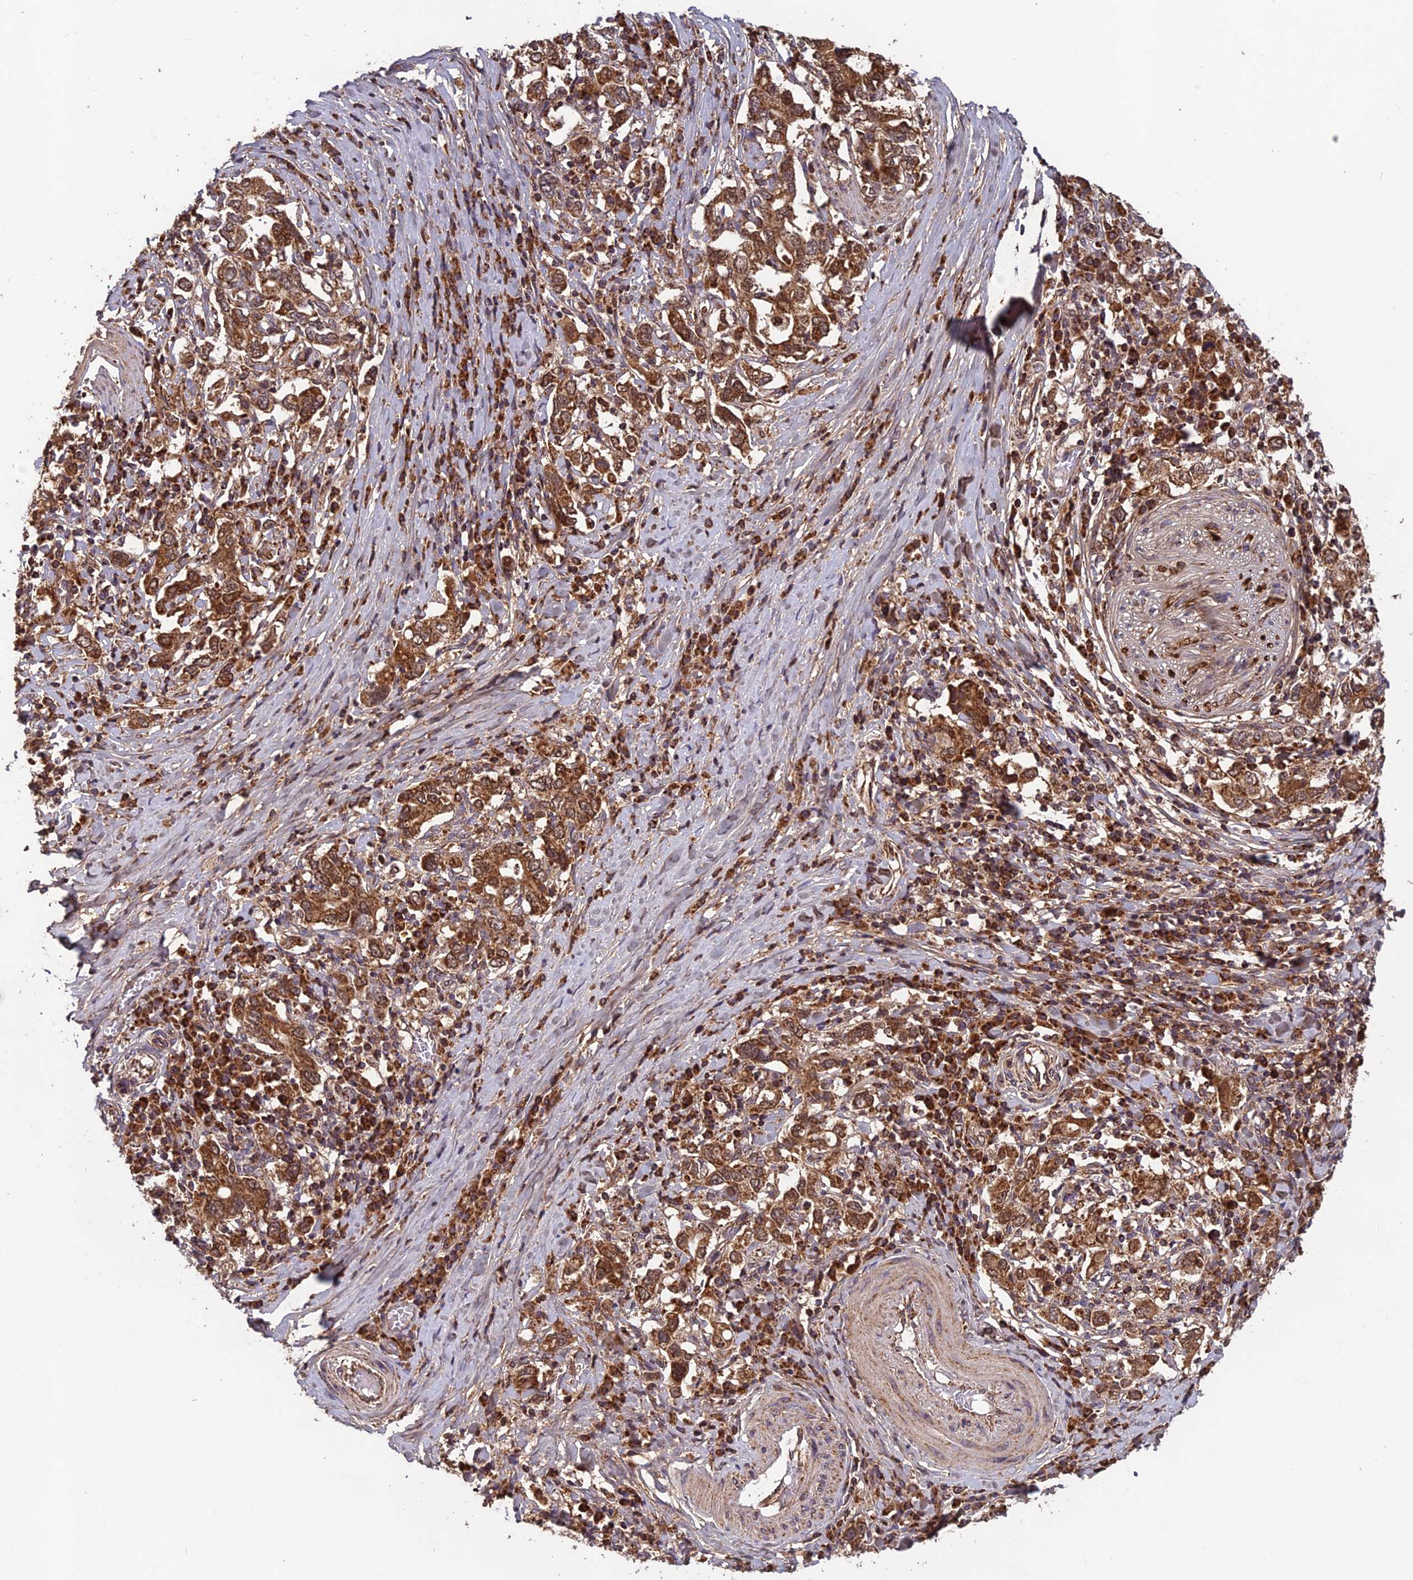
{"staining": {"intensity": "strong", "quantity": ">75%", "location": "cytoplasmic/membranous"}, "tissue": "stomach cancer", "cell_type": "Tumor cells", "image_type": "cancer", "snomed": [{"axis": "morphology", "description": "Adenocarcinoma, NOS"}, {"axis": "topography", "description": "Stomach, upper"}, {"axis": "topography", "description": "Stomach"}], "caption": "Protein staining by immunohistochemistry (IHC) reveals strong cytoplasmic/membranous staining in about >75% of tumor cells in adenocarcinoma (stomach).", "gene": "CCDC15", "patient": {"sex": "male", "age": 62}}